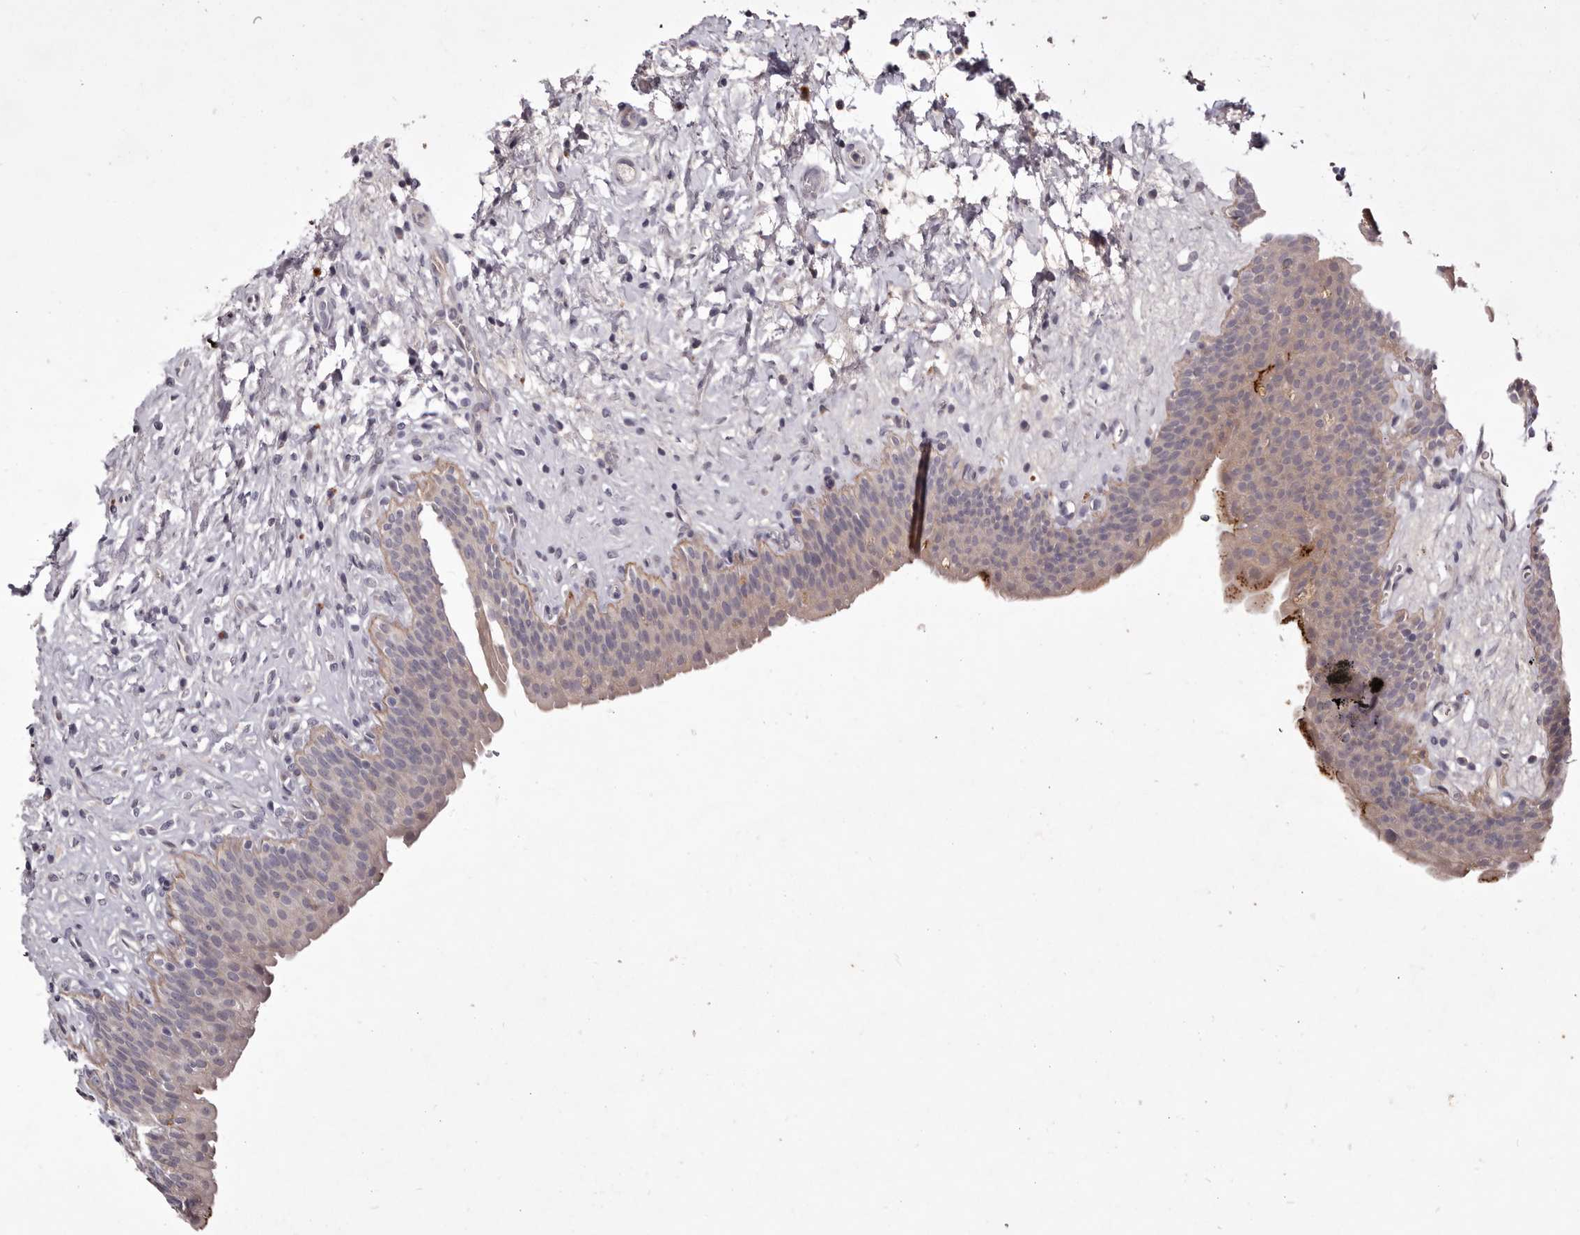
{"staining": {"intensity": "weak", "quantity": "25%-75%", "location": "cytoplasmic/membranous"}, "tissue": "urinary bladder", "cell_type": "Urothelial cells", "image_type": "normal", "snomed": [{"axis": "morphology", "description": "Normal tissue, NOS"}, {"axis": "topography", "description": "Urinary bladder"}], "caption": "Protein staining of benign urinary bladder shows weak cytoplasmic/membranous positivity in about 25%-75% of urothelial cells.", "gene": "GARNL3", "patient": {"sex": "male", "age": 83}}